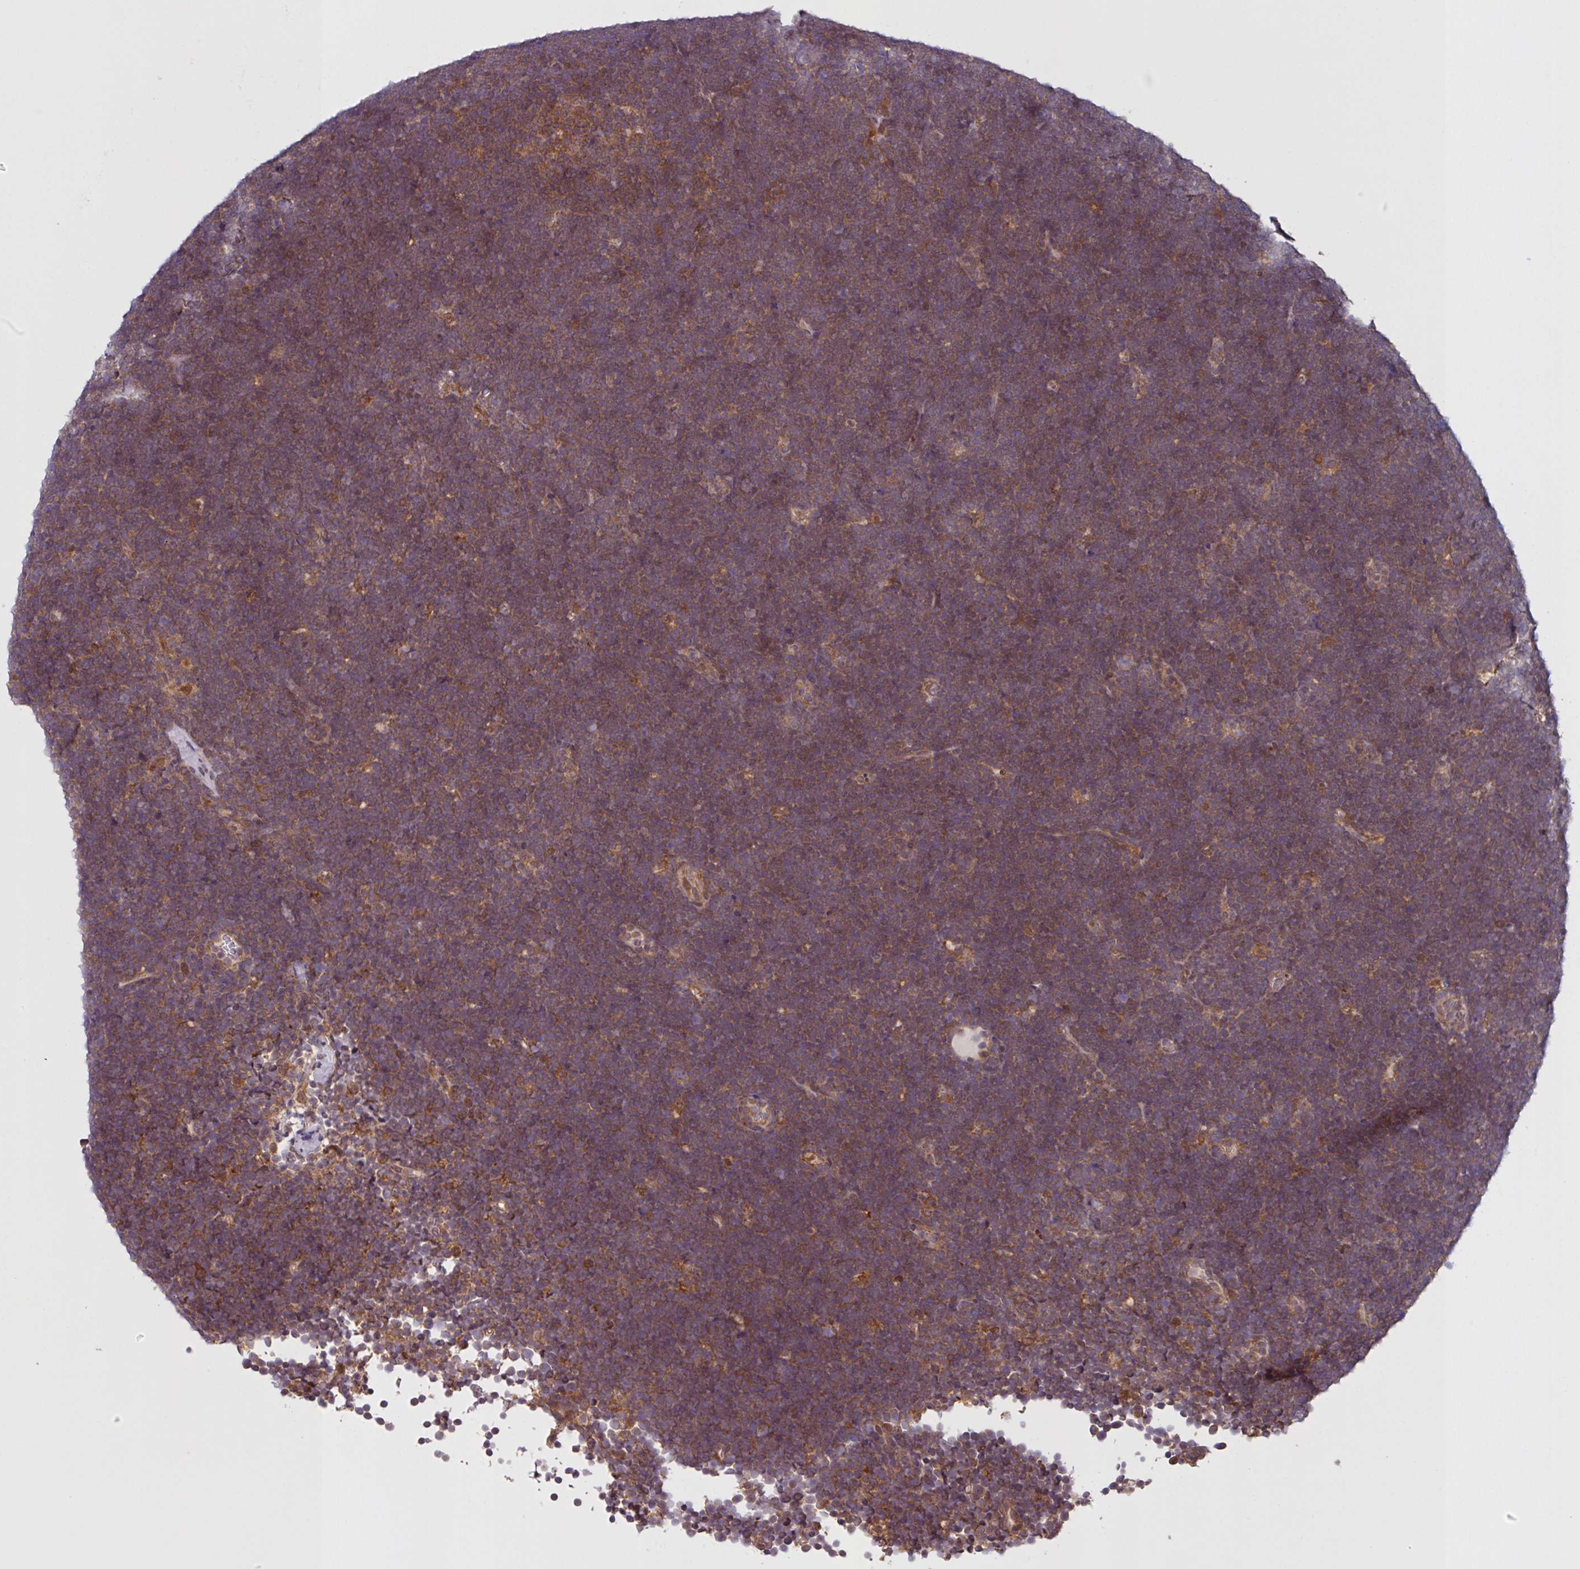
{"staining": {"intensity": "weak", "quantity": ">75%", "location": "cytoplasmic/membranous"}, "tissue": "lymphoma", "cell_type": "Tumor cells", "image_type": "cancer", "snomed": [{"axis": "morphology", "description": "Malignant lymphoma, non-Hodgkin's type, High grade"}, {"axis": "topography", "description": "Lymph node"}], "caption": "Malignant lymphoma, non-Hodgkin's type (high-grade) stained with a protein marker demonstrates weak staining in tumor cells.", "gene": "CAMLG", "patient": {"sex": "male", "age": 13}}